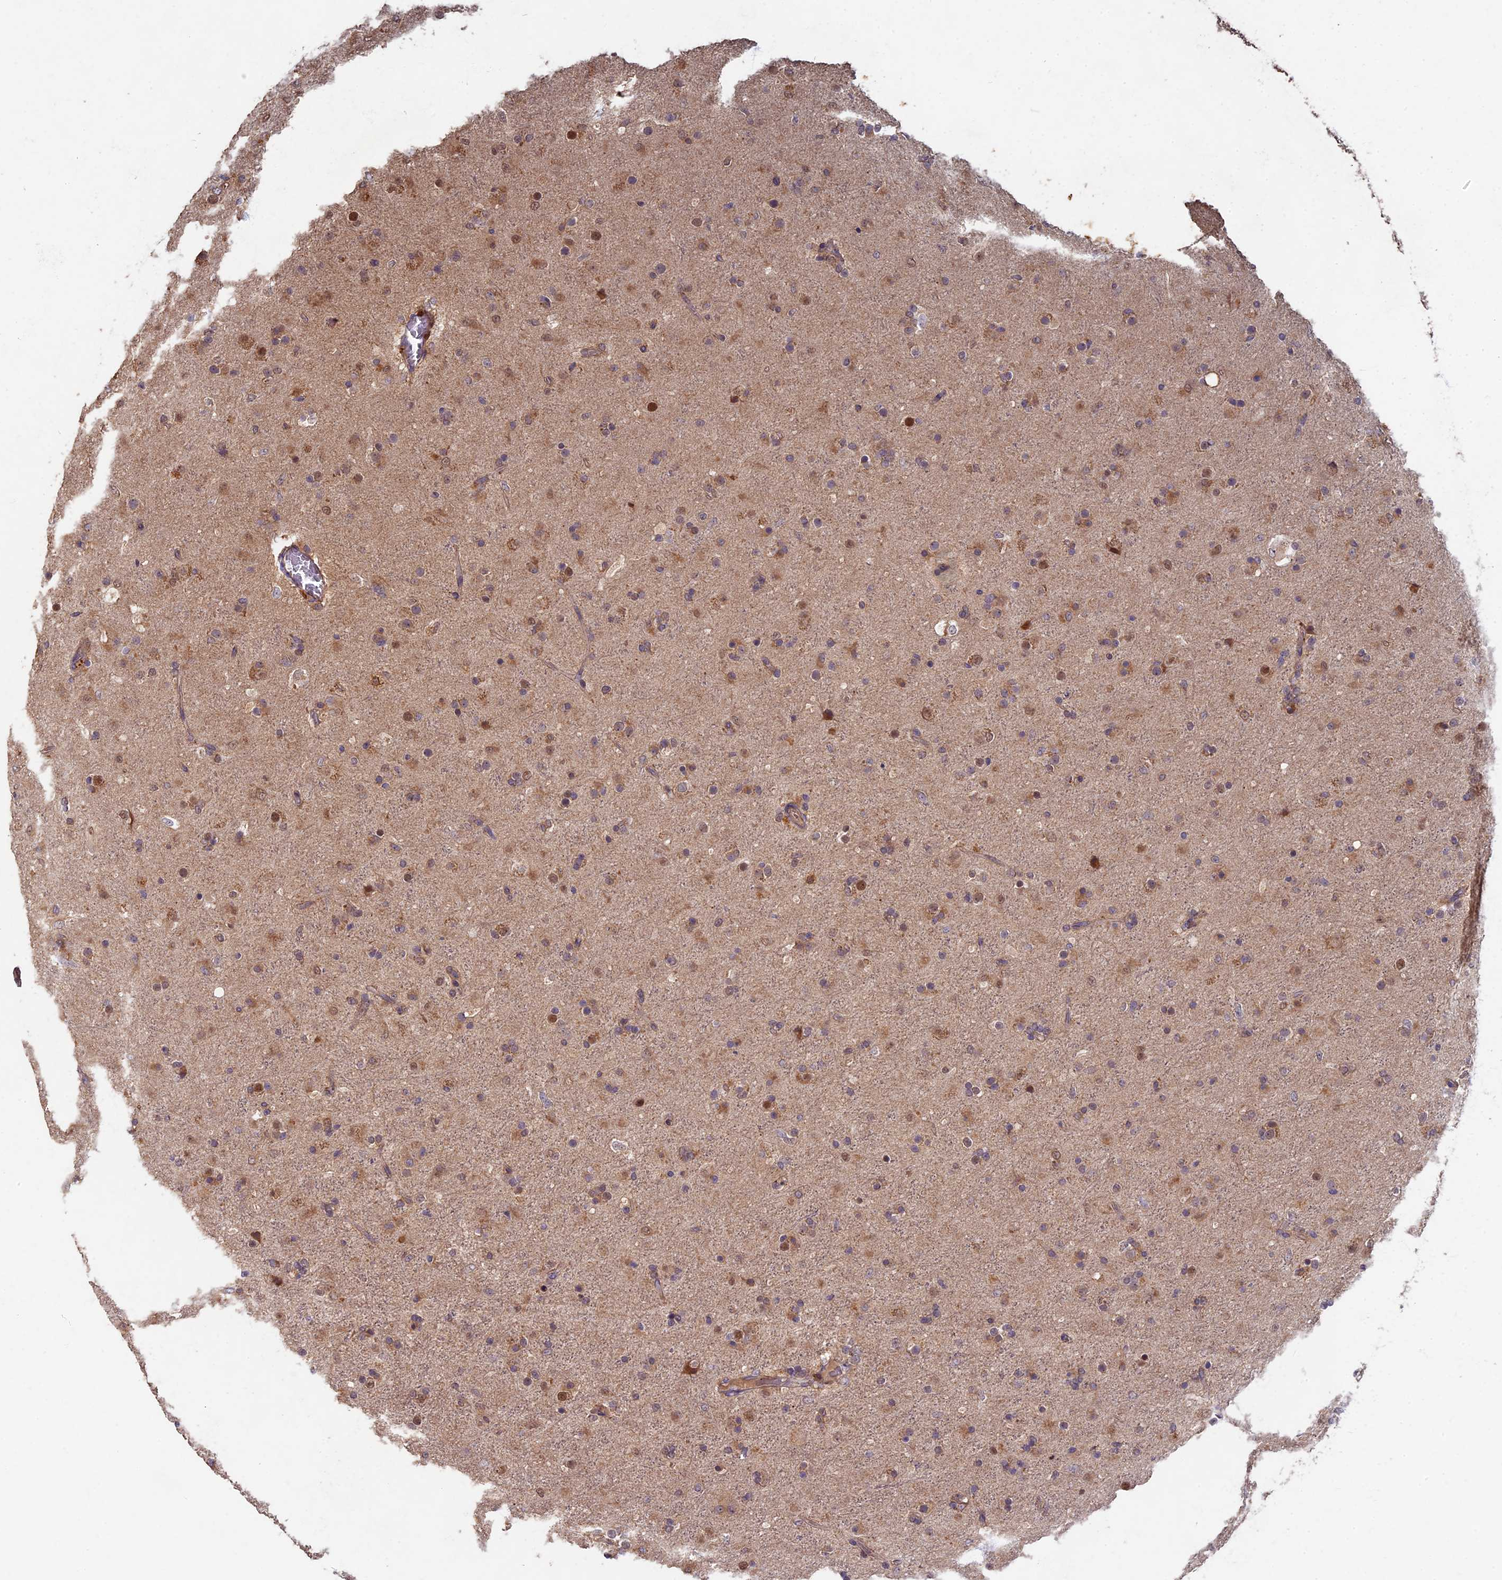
{"staining": {"intensity": "moderate", "quantity": "<25%", "location": "nuclear"}, "tissue": "glioma", "cell_type": "Tumor cells", "image_type": "cancer", "snomed": [{"axis": "morphology", "description": "Glioma, malignant, Low grade"}, {"axis": "topography", "description": "Brain"}], "caption": "Human glioma stained for a protein (brown) demonstrates moderate nuclear positive expression in about <25% of tumor cells.", "gene": "RSPH3", "patient": {"sex": "male", "age": 65}}